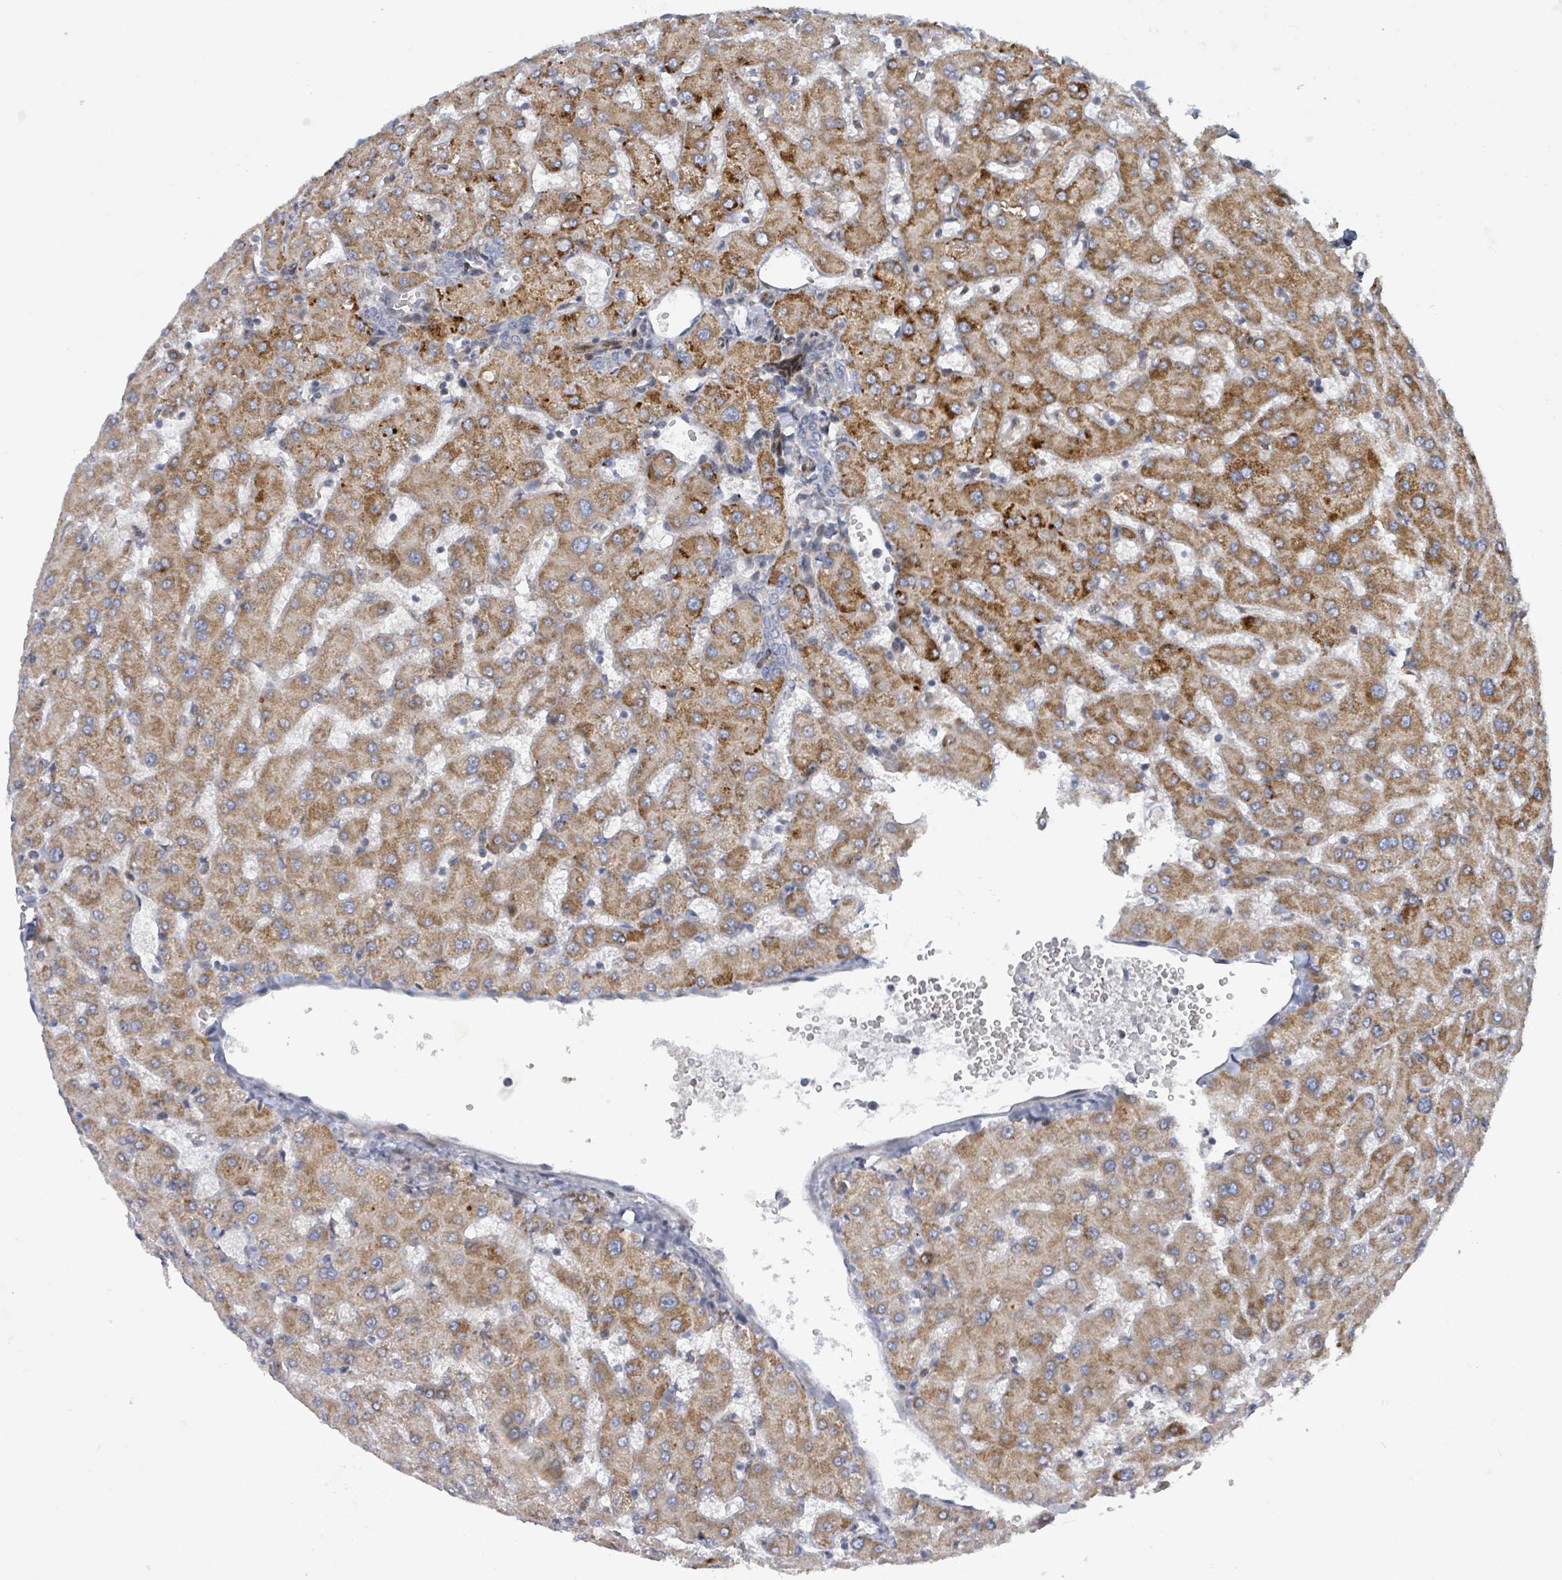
{"staining": {"intensity": "negative", "quantity": "none", "location": "none"}, "tissue": "liver", "cell_type": "Cholangiocytes", "image_type": "normal", "snomed": [{"axis": "morphology", "description": "Normal tissue, NOS"}, {"axis": "topography", "description": "Liver"}], "caption": "A micrograph of human liver is negative for staining in cholangiocytes. (DAB IHC visualized using brightfield microscopy, high magnification).", "gene": "CFAP210", "patient": {"sex": "female", "age": 63}}